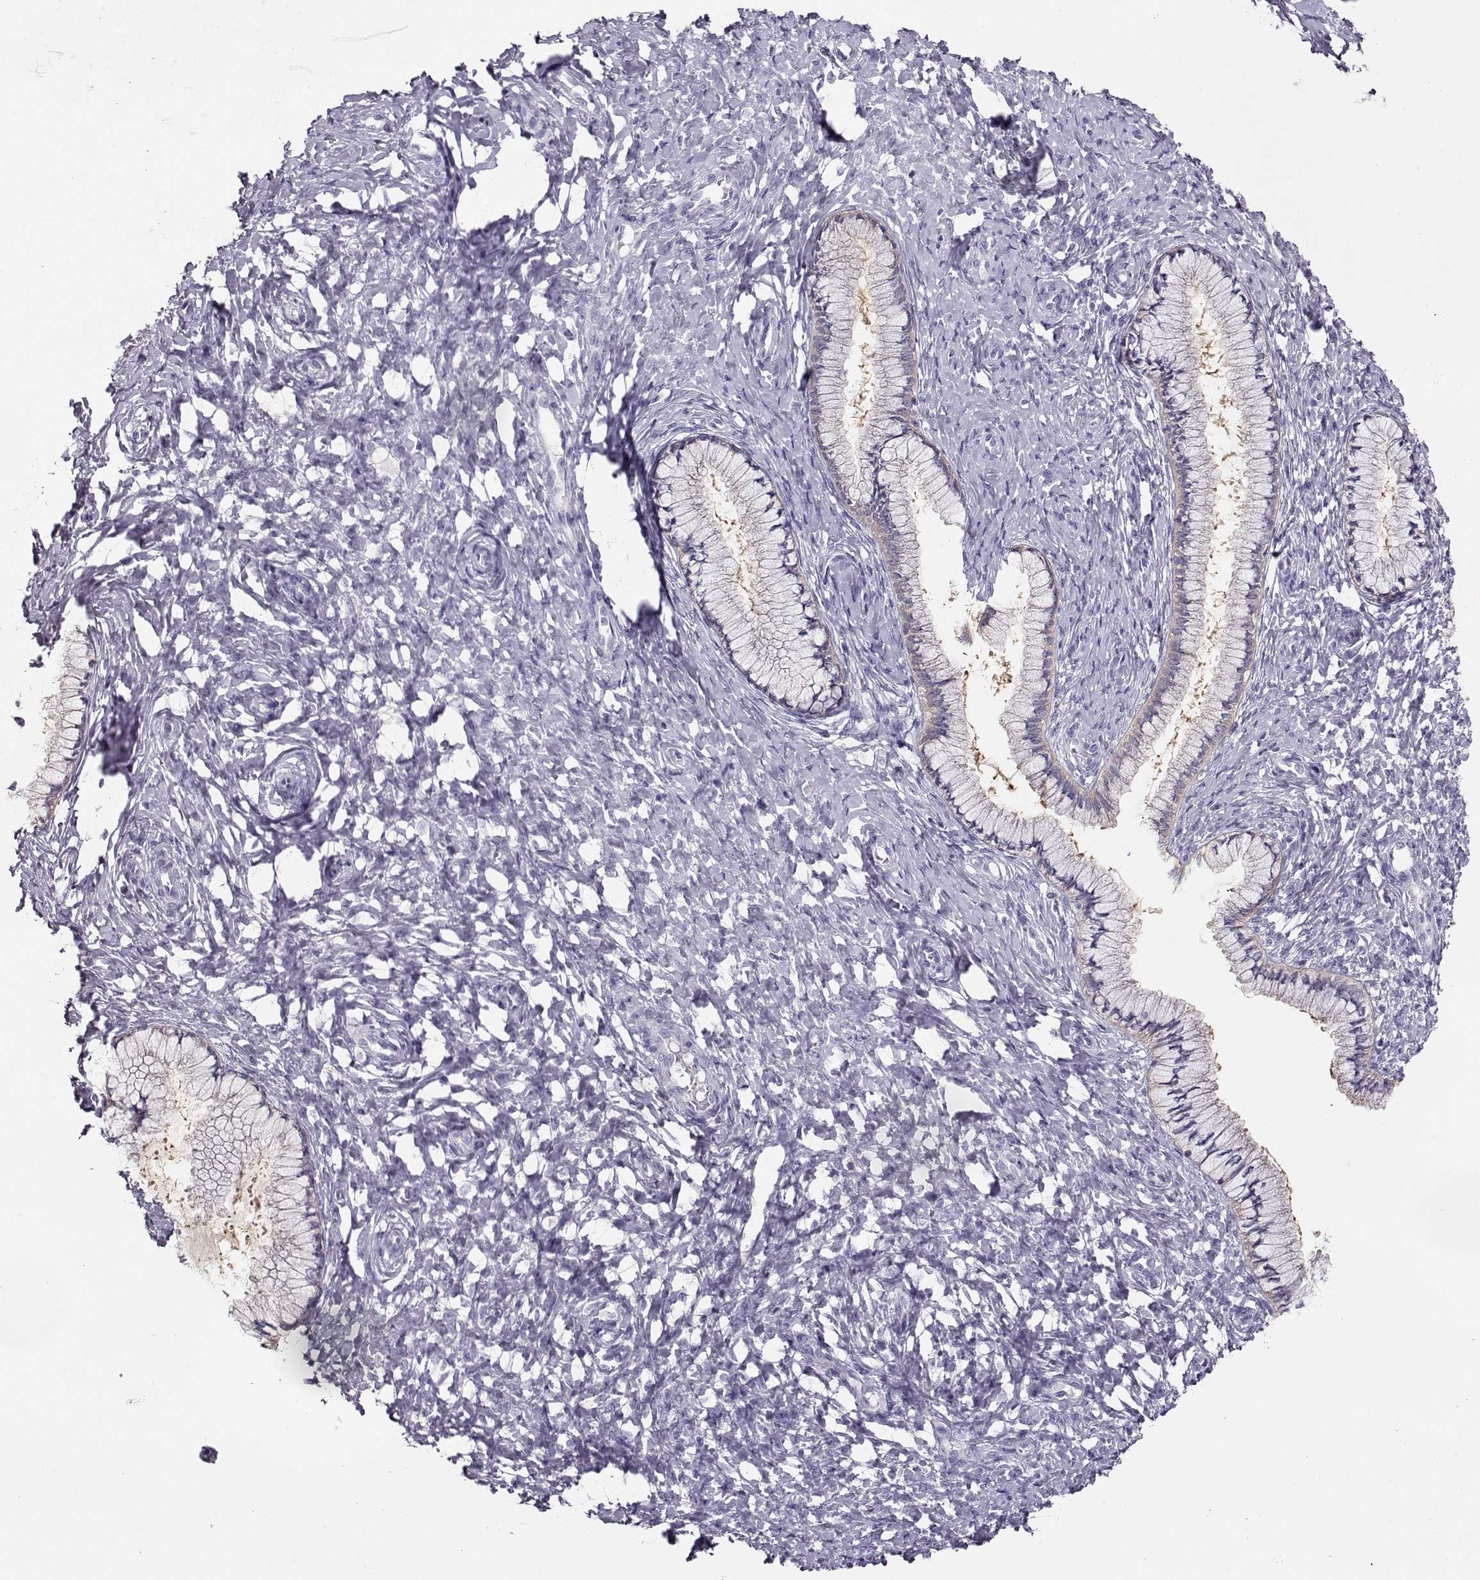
{"staining": {"intensity": "negative", "quantity": "none", "location": "none"}, "tissue": "cervix", "cell_type": "Glandular cells", "image_type": "normal", "snomed": [{"axis": "morphology", "description": "Normal tissue, NOS"}, {"axis": "topography", "description": "Cervix"}], "caption": "High power microscopy micrograph of an IHC micrograph of benign cervix, revealing no significant positivity in glandular cells. (DAB (3,3'-diaminobenzidine) IHC visualized using brightfield microscopy, high magnification).", "gene": "NDRG4", "patient": {"sex": "female", "age": 37}}